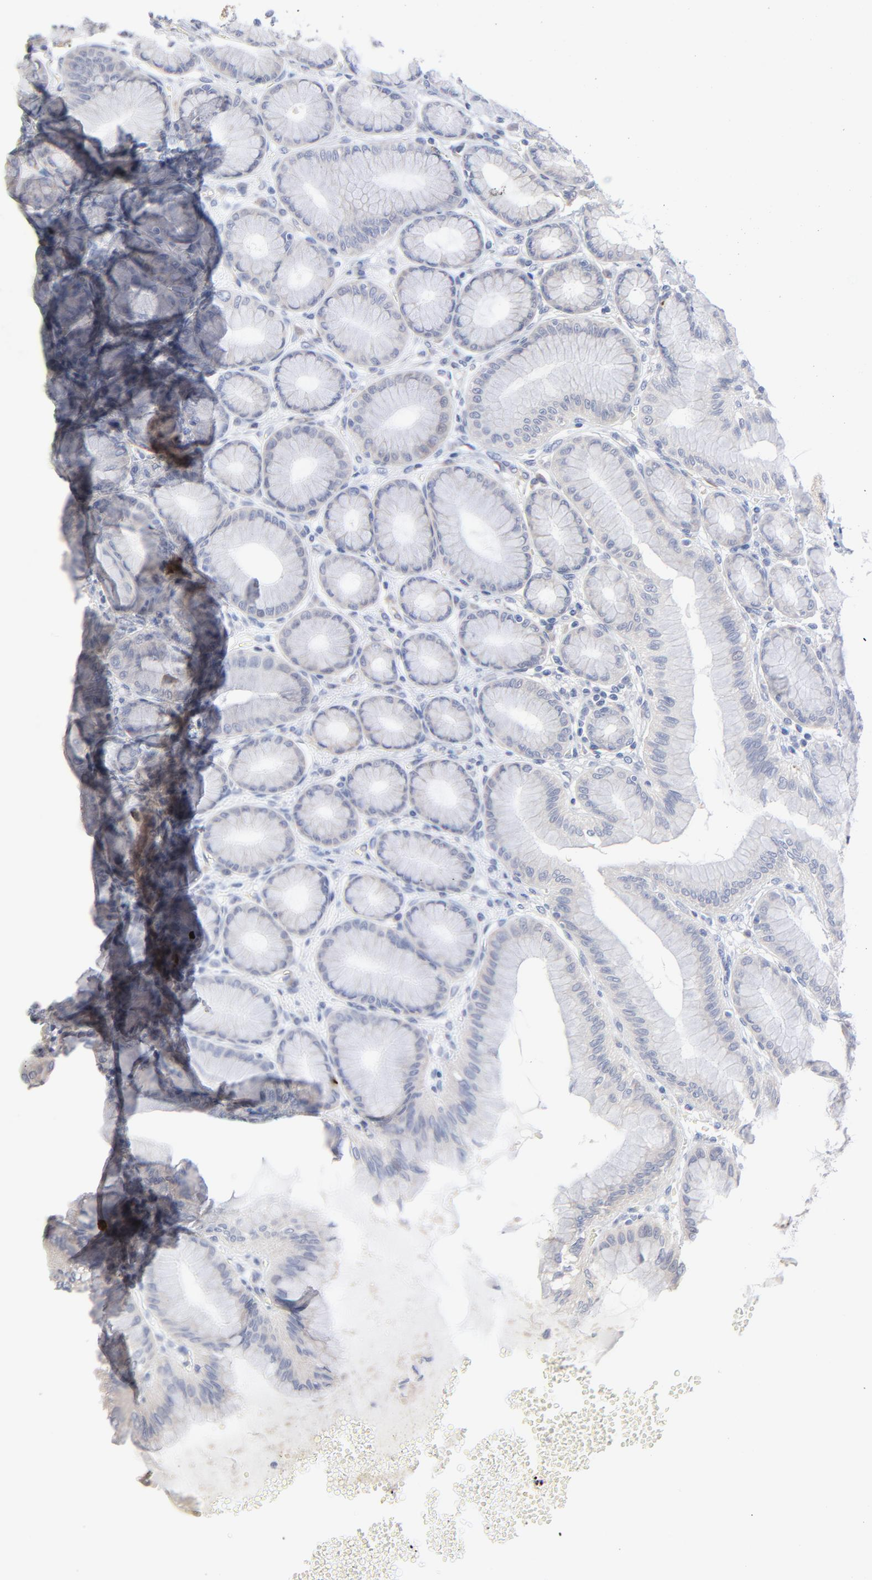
{"staining": {"intensity": "weak", "quantity": "25%-75%", "location": "cytoplasmic/membranous"}, "tissue": "stomach", "cell_type": "Glandular cells", "image_type": "normal", "snomed": [{"axis": "morphology", "description": "Normal tissue, NOS"}, {"axis": "topography", "description": "Stomach"}, {"axis": "topography", "description": "Stomach, lower"}], "caption": "A brown stain highlights weak cytoplasmic/membranous staining of a protein in glandular cells of unremarkable human stomach.", "gene": "CPE", "patient": {"sex": "male", "age": 76}}